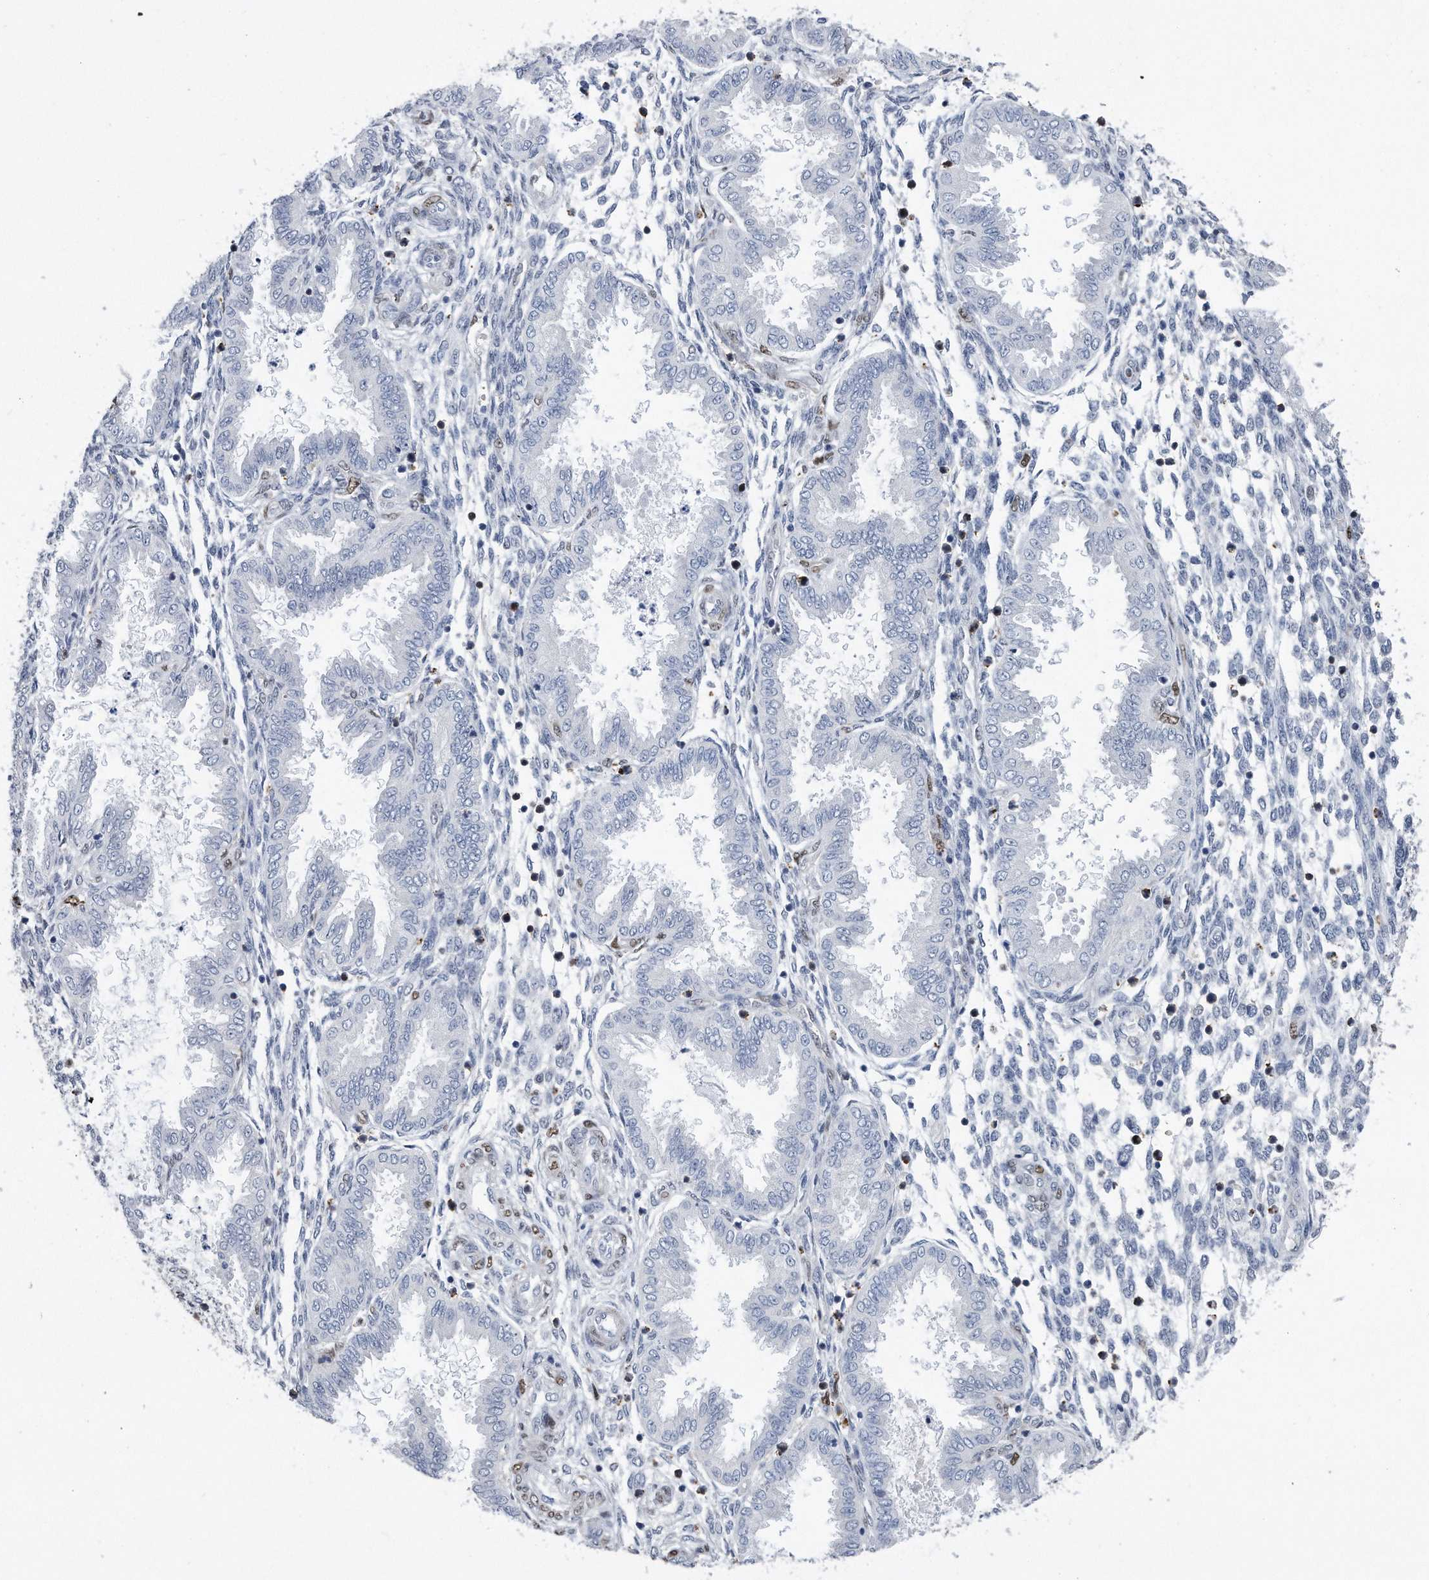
{"staining": {"intensity": "negative", "quantity": "none", "location": "none"}, "tissue": "endometrium", "cell_type": "Cells in endometrial stroma", "image_type": "normal", "snomed": [{"axis": "morphology", "description": "Normal tissue, NOS"}, {"axis": "topography", "description": "Endometrium"}], "caption": "Cells in endometrial stroma are negative for brown protein staining in unremarkable endometrium.", "gene": "PCNA", "patient": {"sex": "female", "age": 33}}